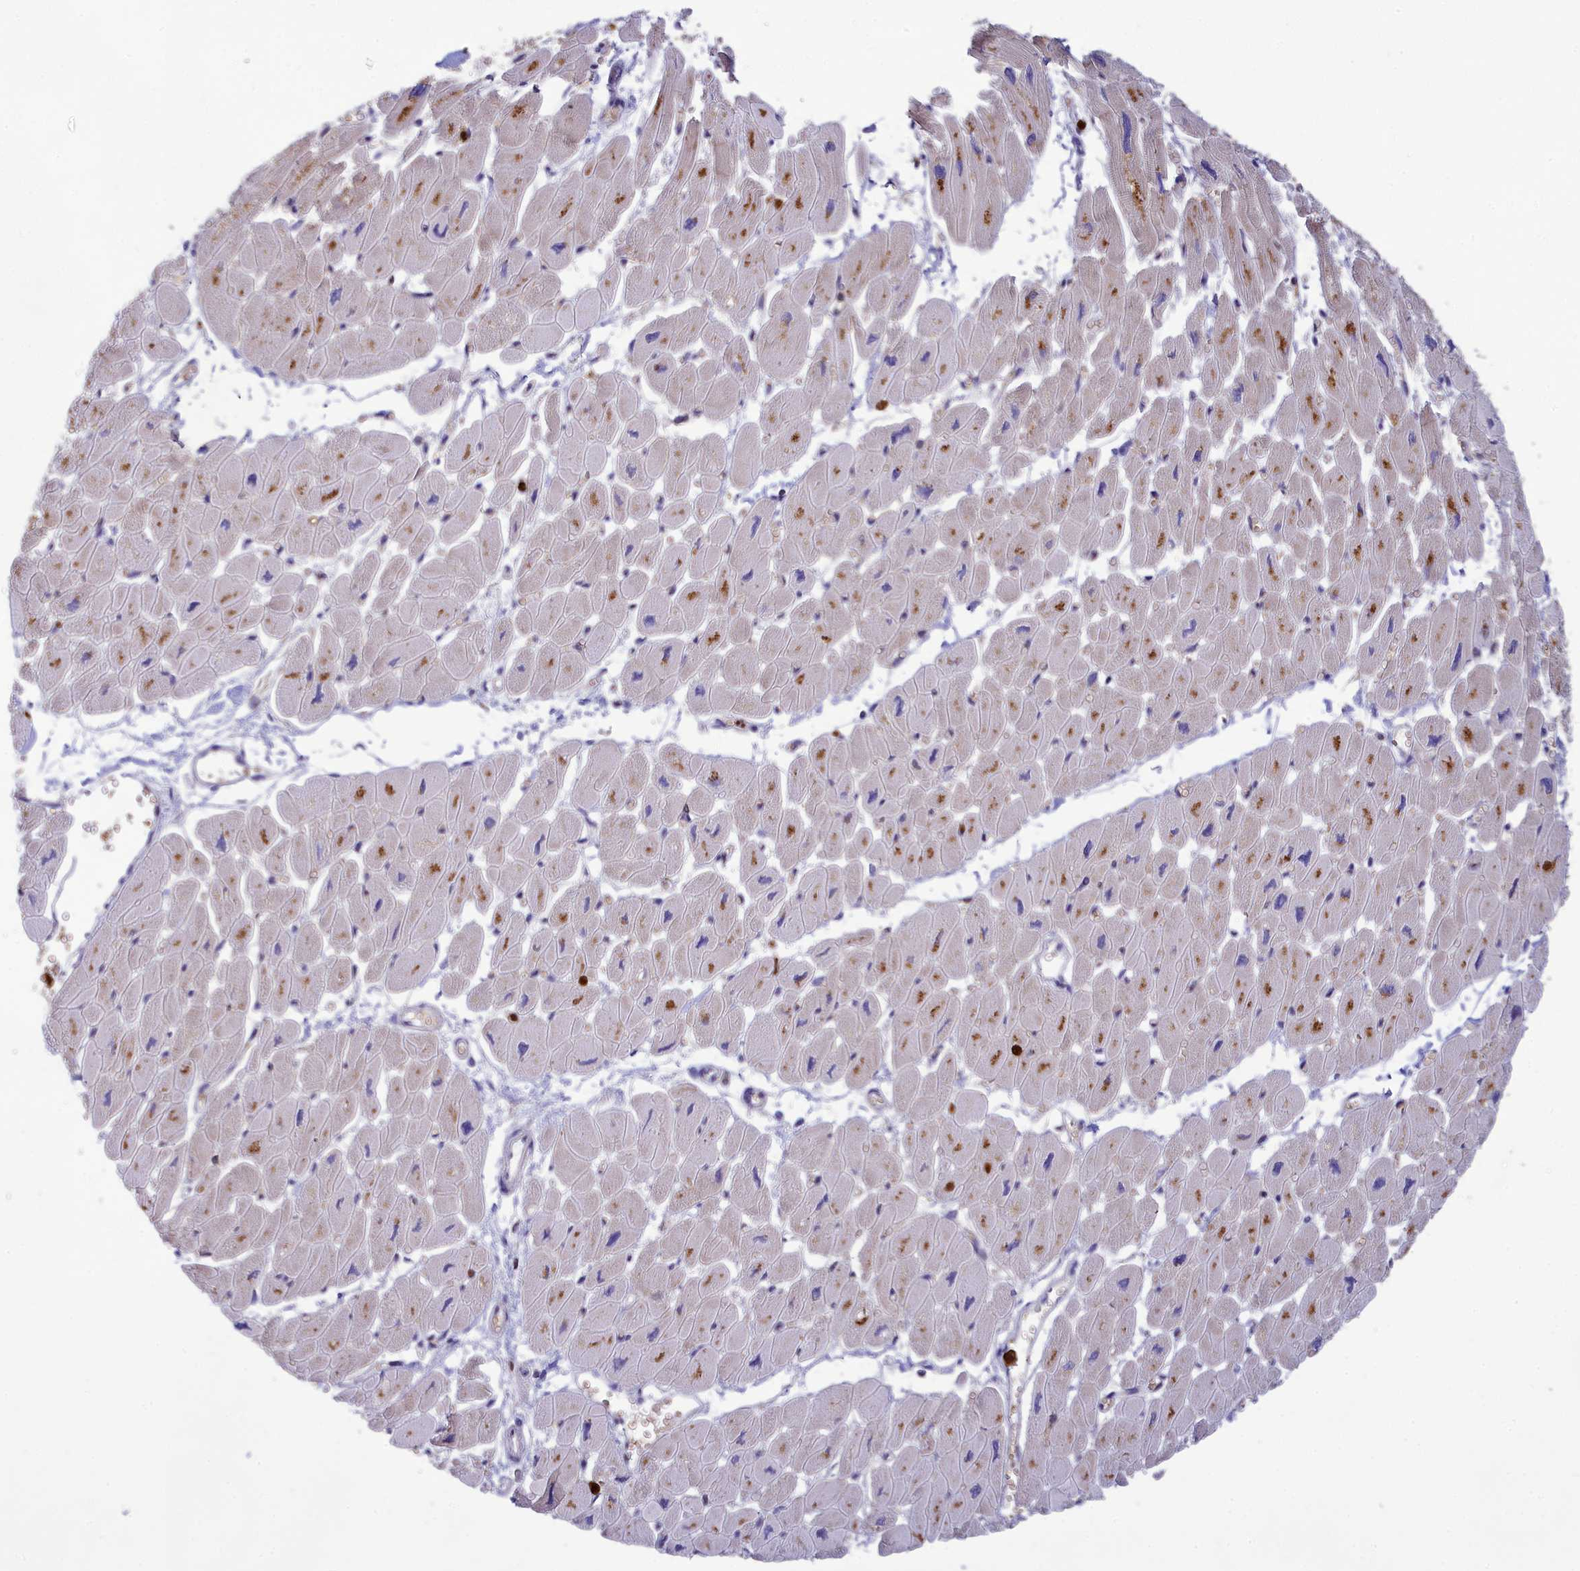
{"staining": {"intensity": "moderate", "quantity": "25%-75%", "location": "cytoplasmic/membranous"}, "tissue": "heart muscle", "cell_type": "Cardiomyocytes", "image_type": "normal", "snomed": [{"axis": "morphology", "description": "Normal tissue, NOS"}, {"axis": "topography", "description": "Heart"}], "caption": "Immunohistochemical staining of benign human heart muscle exhibits 25%-75% levels of moderate cytoplasmic/membranous protein expression in approximately 25%-75% of cardiomyocytes.", "gene": "PKHD1L1", "patient": {"sex": "female", "age": 54}}